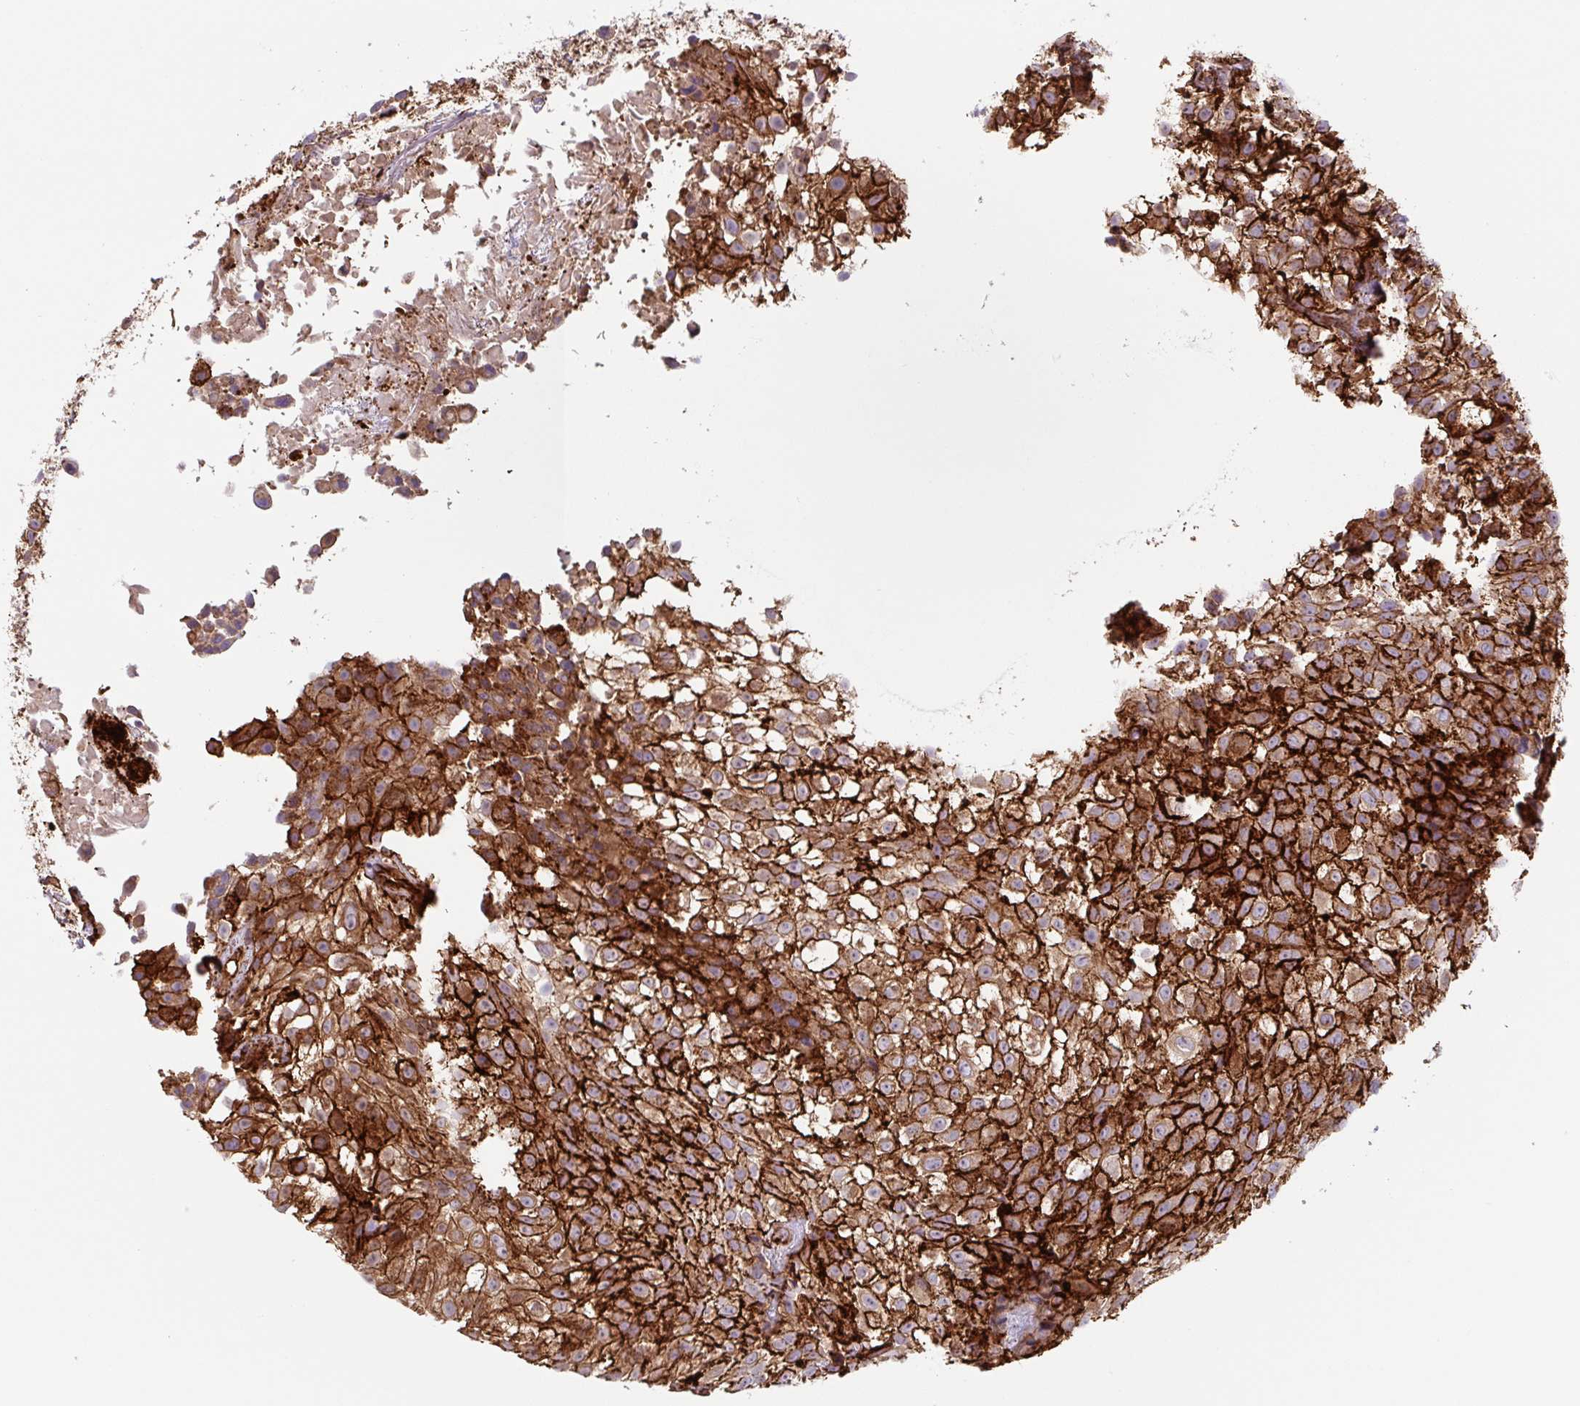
{"staining": {"intensity": "strong", "quantity": ">75%", "location": "cytoplasmic/membranous"}, "tissue": "urothelial cancer", "cell_type": "Tumor cells", "image_type": "cancer", "snomed": [{"axis": "morphology", "description": "Urothelial carcinoma, High grade"}, {"axis": "topography", "description": "Urinary bladder"}], "caption": "Urothelial carcinoma (high-grade) stained with IHC exhibits strong cytoplasmic/membranous expression in about >75% of tumor cells. (DAB (3,3'-diaminobenzidine) IHC, brown staining for protein, blue staining for nuclei).", "gene": "DHFR2", "patient": {"sex": "male", "age": 56}}